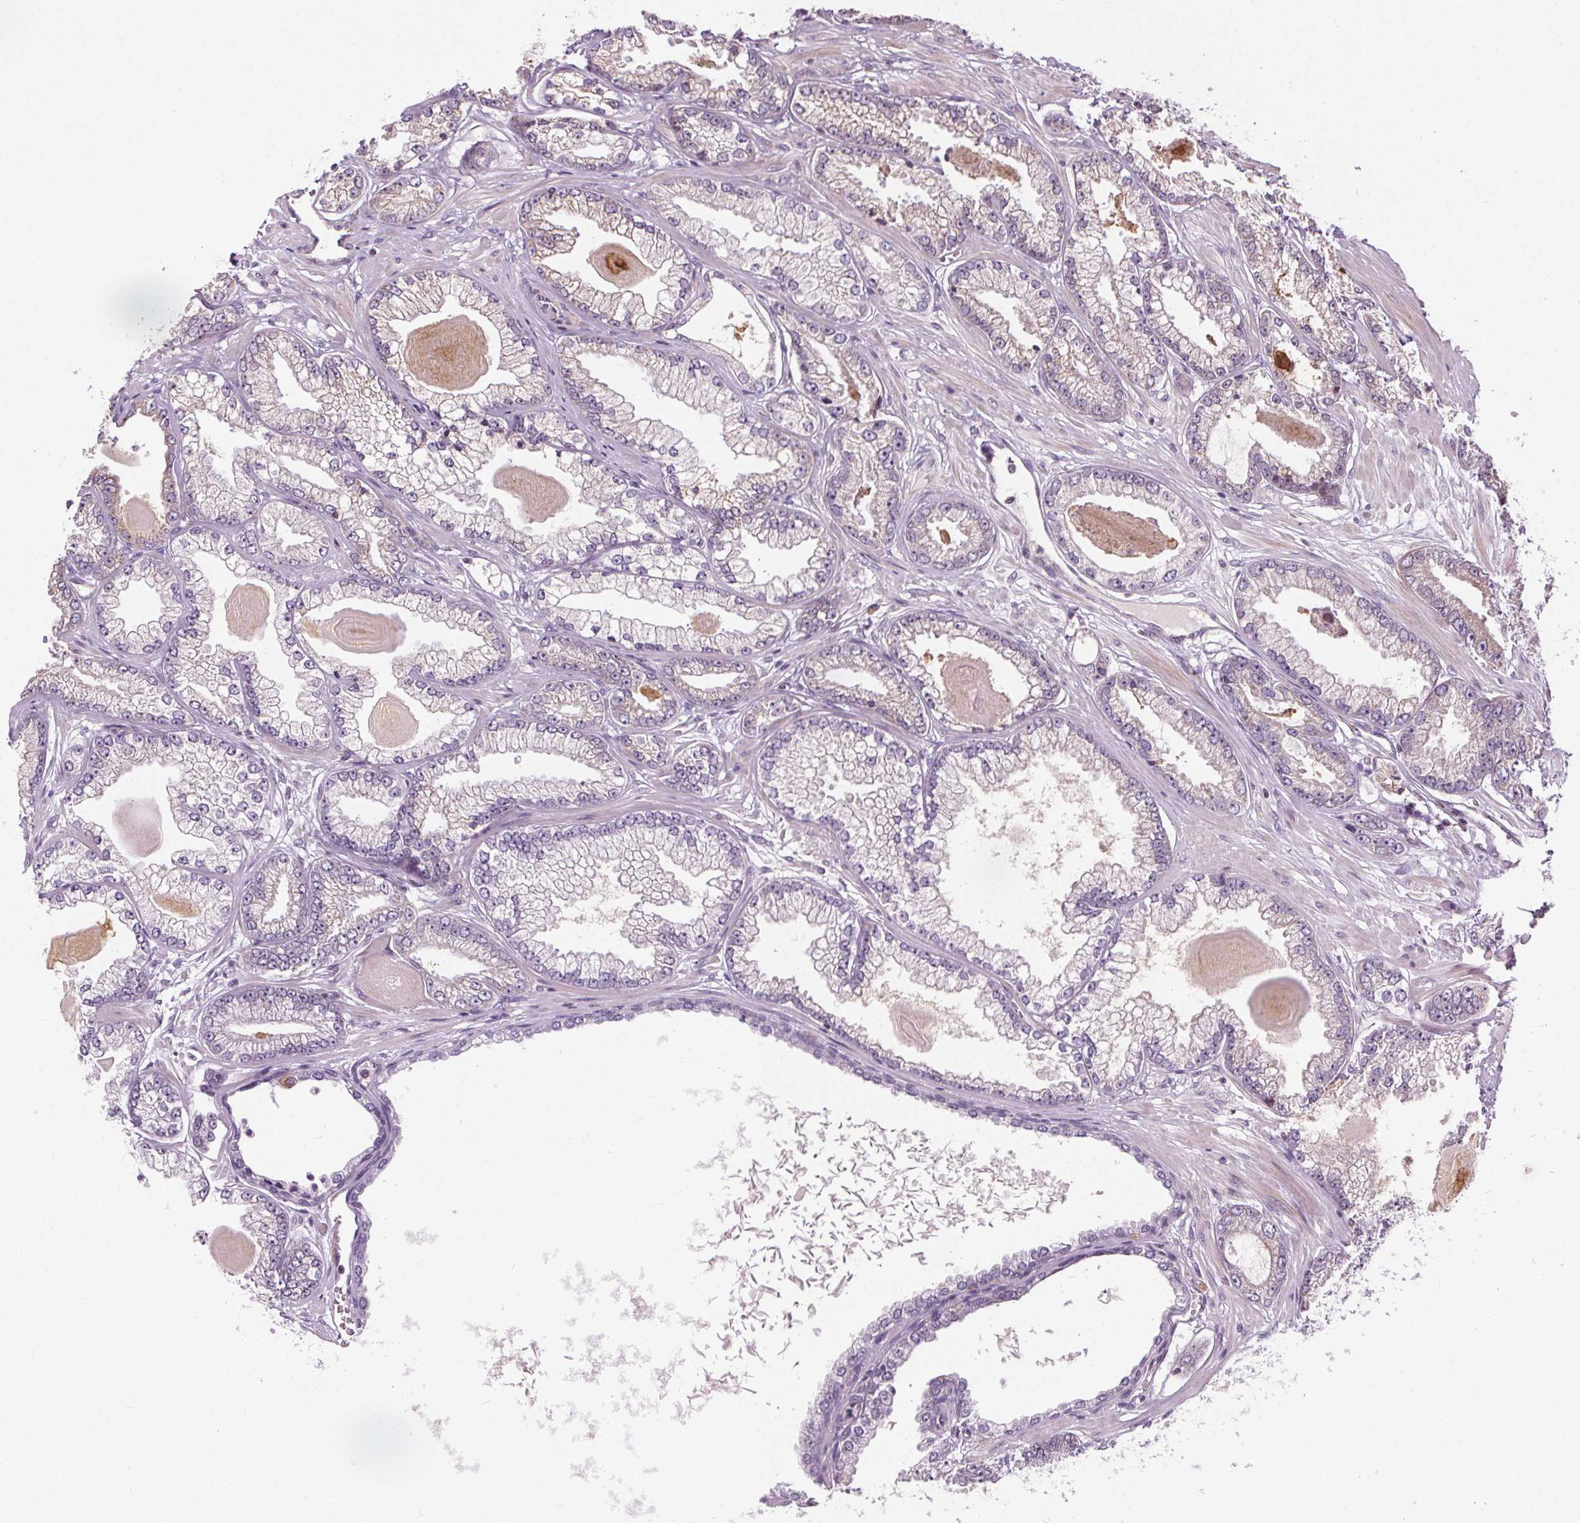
{"staining": {"intensity": "weak", "quantity": "25%-75%", "location": "cytoplasmic/membranous"}, "tissue": "prostate cancer", "cell_type": "Tumor cells", "image_type": "cancer", "snomed": [{"axis": "morphology", "description": "Adenocarcinoma, Low grade"}, {"axis": "topography", "description": "Prostate"}], "caption": "Adenocarcinoma (low-grade) (prostate) stained for a protein reveals weak cytoplasmic/membranous positivity in tumor cells.", "gene": "LFNG", "patient": {"sex": "male", "age": 64}}